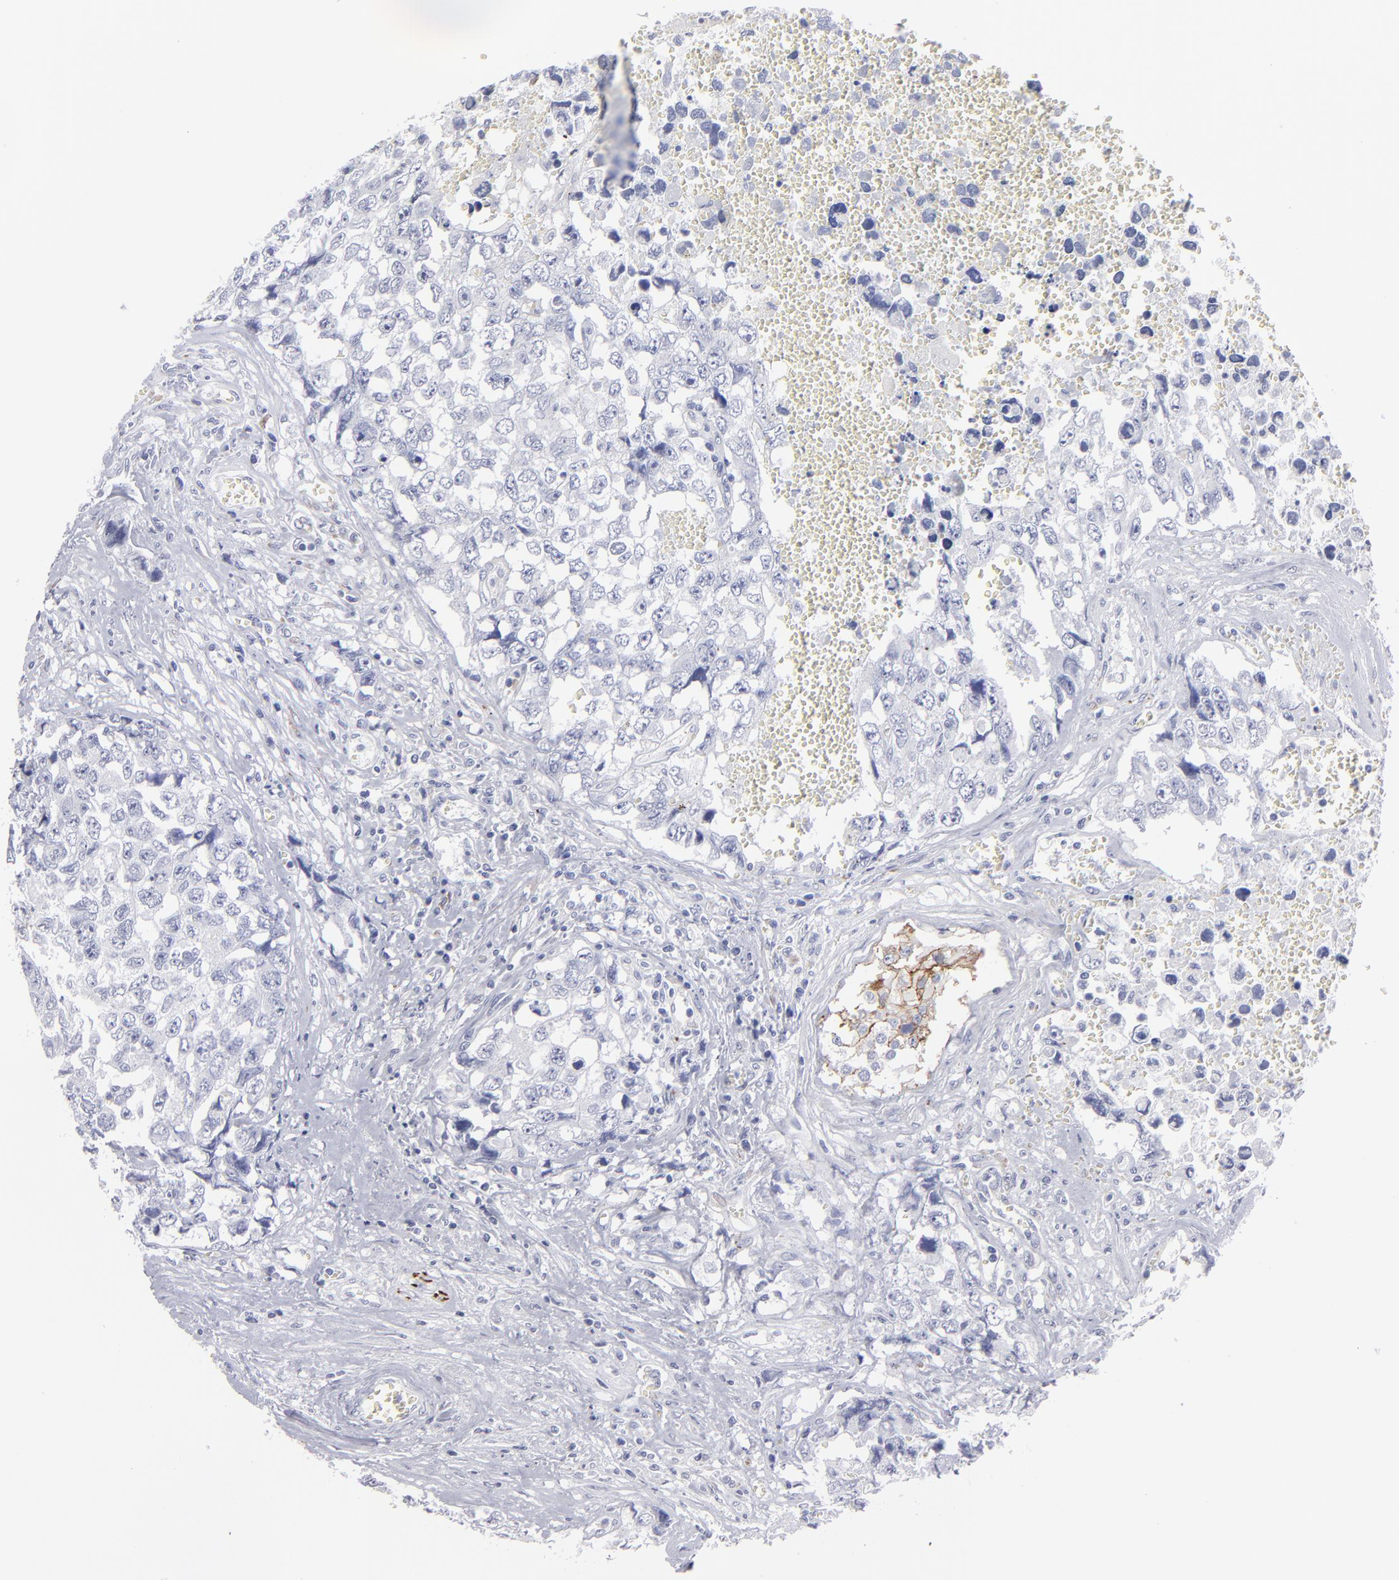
{"staining": {"intensity": "negative", "quantity": "none", "location": "none"}, "tissue": "testis cancer", "cell_type": "Tumor cells", "image_type": "cancer", "snomed": [{"axis": "morphology", "description": "Carcinoma, Embryonal, NOS"}, {"axis": "topography", "description": "Testis"}], "caption": "Testis cancer (embryonal carcinoma) stained for a protein using IHC demonstrates no staining tumor cells.", "gene": "CADM3", "patient": {"sex": "male", "age": 31}}